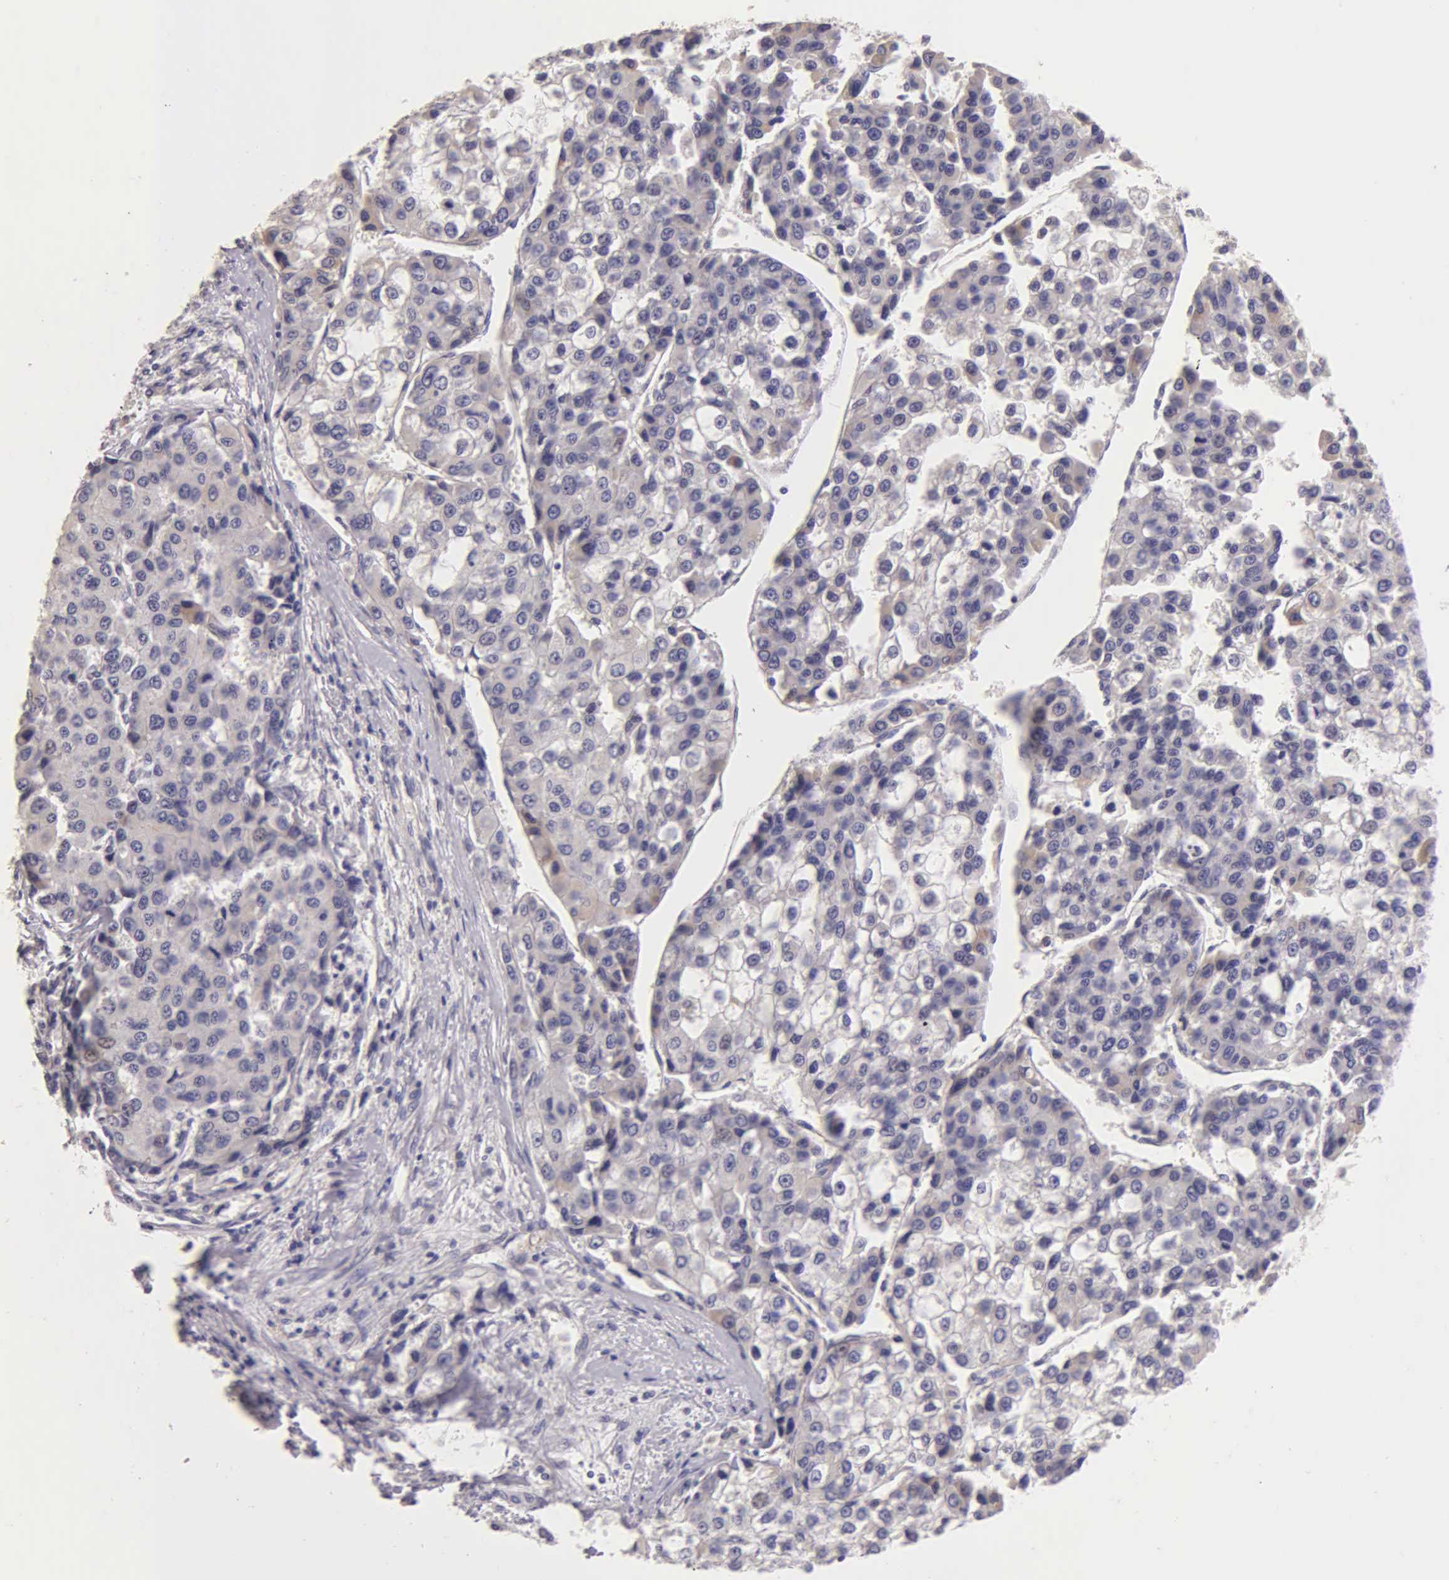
{"staining": {"intensity": "weak", "quantity": "<25%", "location": "cytoplasmic/membranous"}, "tissue": "liver cancer", "cell_type": "Tumor cells", "image_type": "cancer", "snomed": [{"axis": "morphology", "description": "Carcinoma, Hepatocellular, NOS"}, {"axis": "topography", "description": "Liver"}], "caption": "Tumor cells show no significant protein expression in hepatocellular carcinoma (liver).", "gene": "ESR1", "patient": {"sex": "female", "age": 66}}